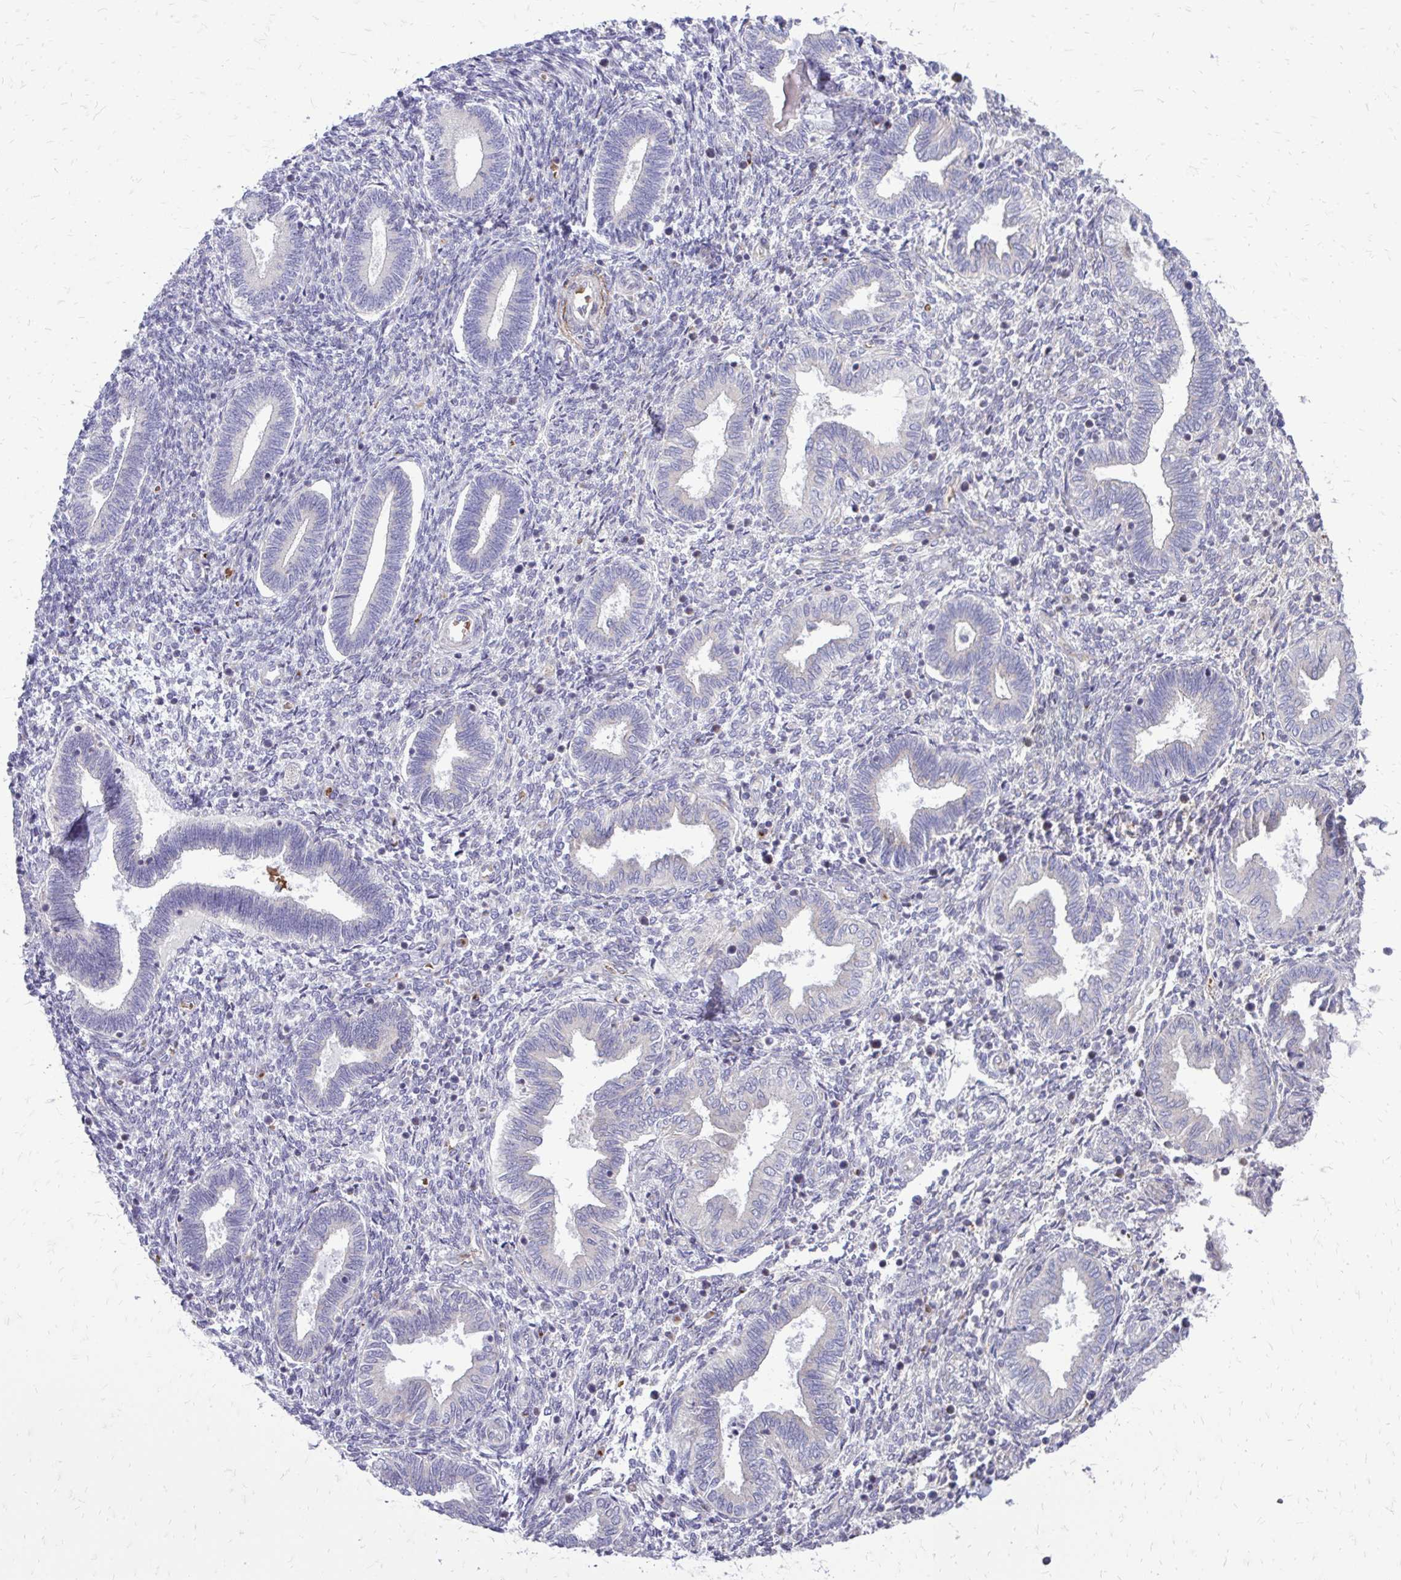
{"staining": {"intensity": "negative", "quantity": "none", "location": "none"}, "tissue": "endometrium", "cell_type": "Cells in endometrial stroma", "image_type": "normal", "snomed": [{"axis": "morphology", "description": "Normal tissue, NOS"}, {"axis": "topography", "description": "Endometrium"}], "caption": "This is an immunohistochemistry histopathology image of unremarkable human endometrium. There is no positivity in cells in endometrial stroma.", "gene": "FUNDC2", "patient": {"sex": "female", "age": 42}}